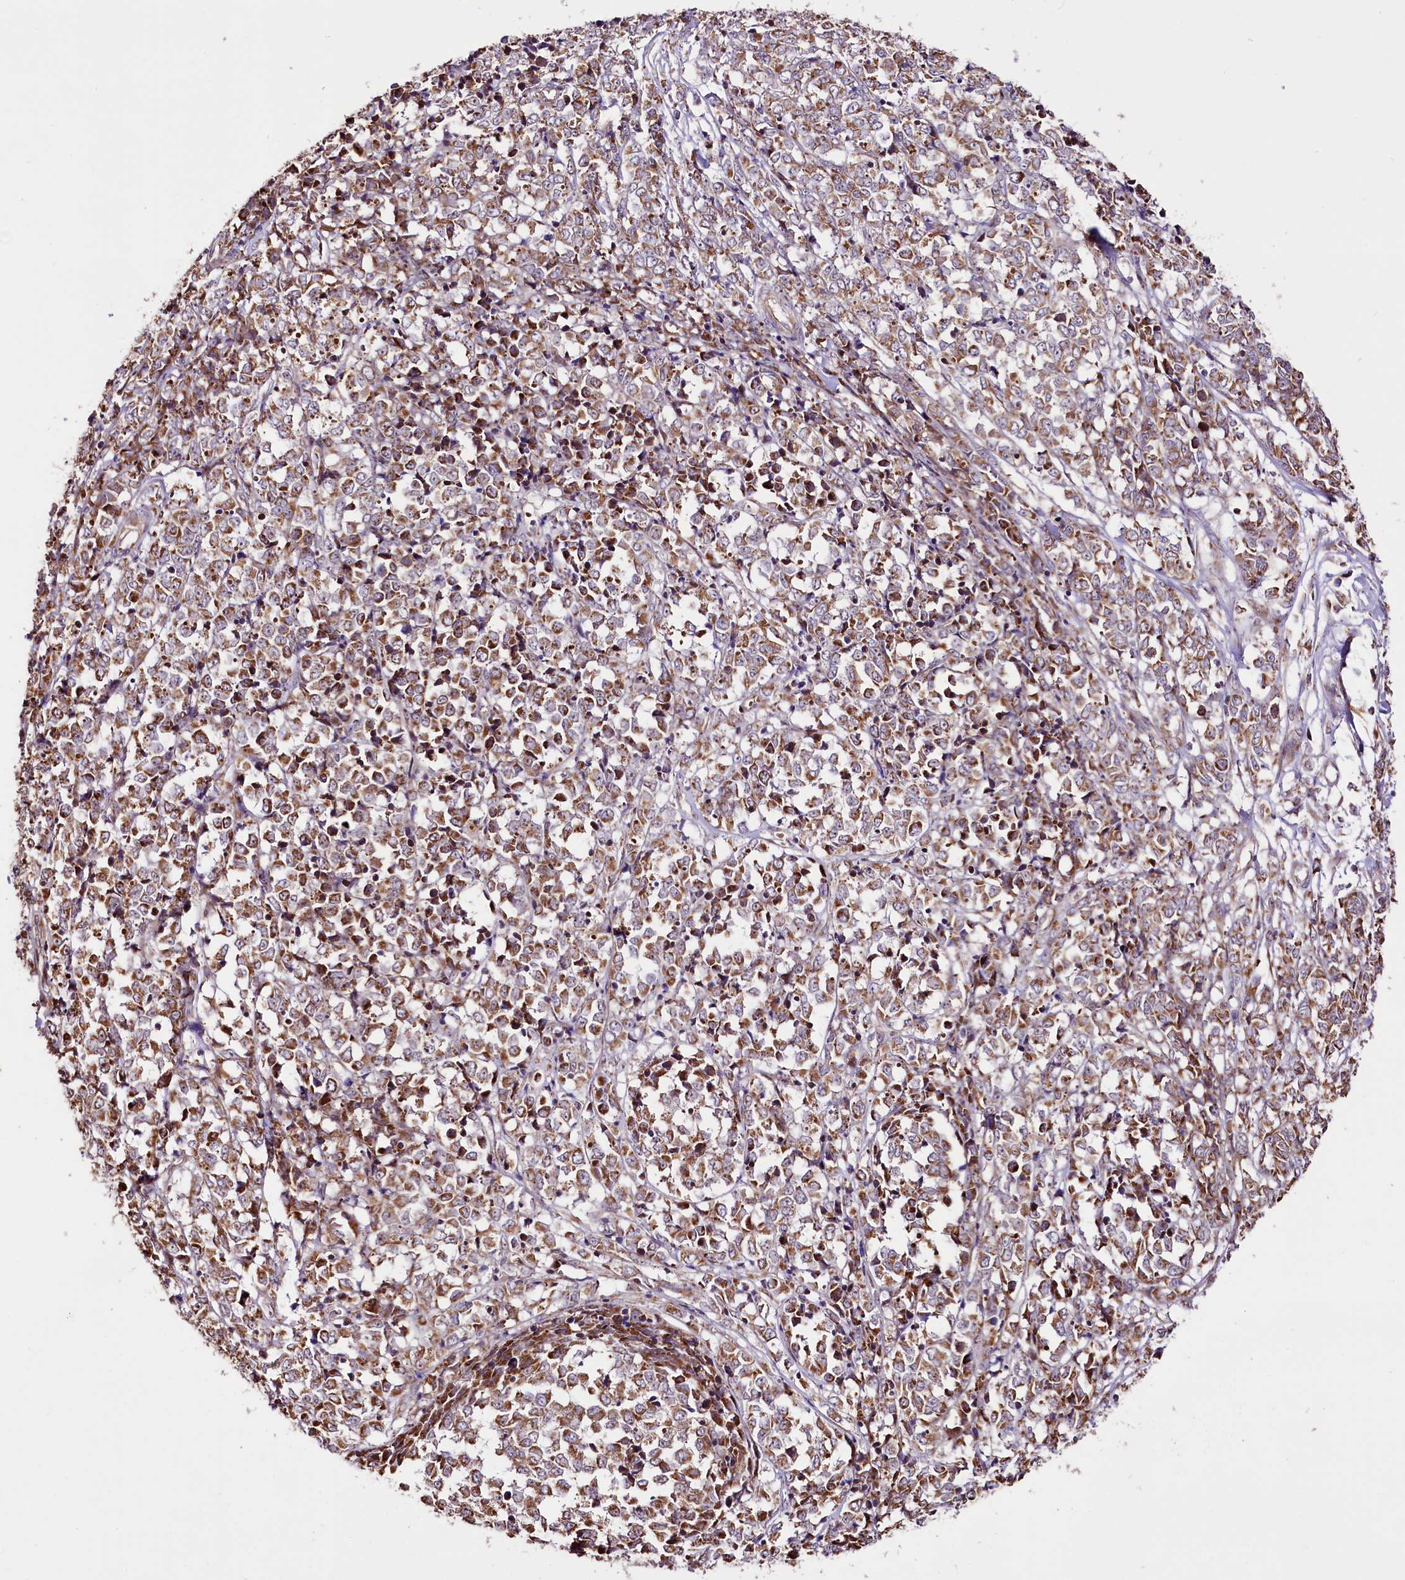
{"staining": {"intensity": "moderate", "quantity": ">75%", "location": "cytoplasmic/membranous"}, "tissue": "melanoma", "cell_type": "Tumor cells", "image_type": "cancer", "snomed": [{"axis": "morphology", "description": "Malignant melanoma, NOS"}, {"axis": "topography", "description": "Skin"}], "caption": "Protein staining by immunohistochemistry (IHC) shows moderate cytoplasmic/membranous staining in about >75% of tumor cells in malignant melanoma.", "gene": "ST7", "patient": {"sex": "female", "age": 72}}